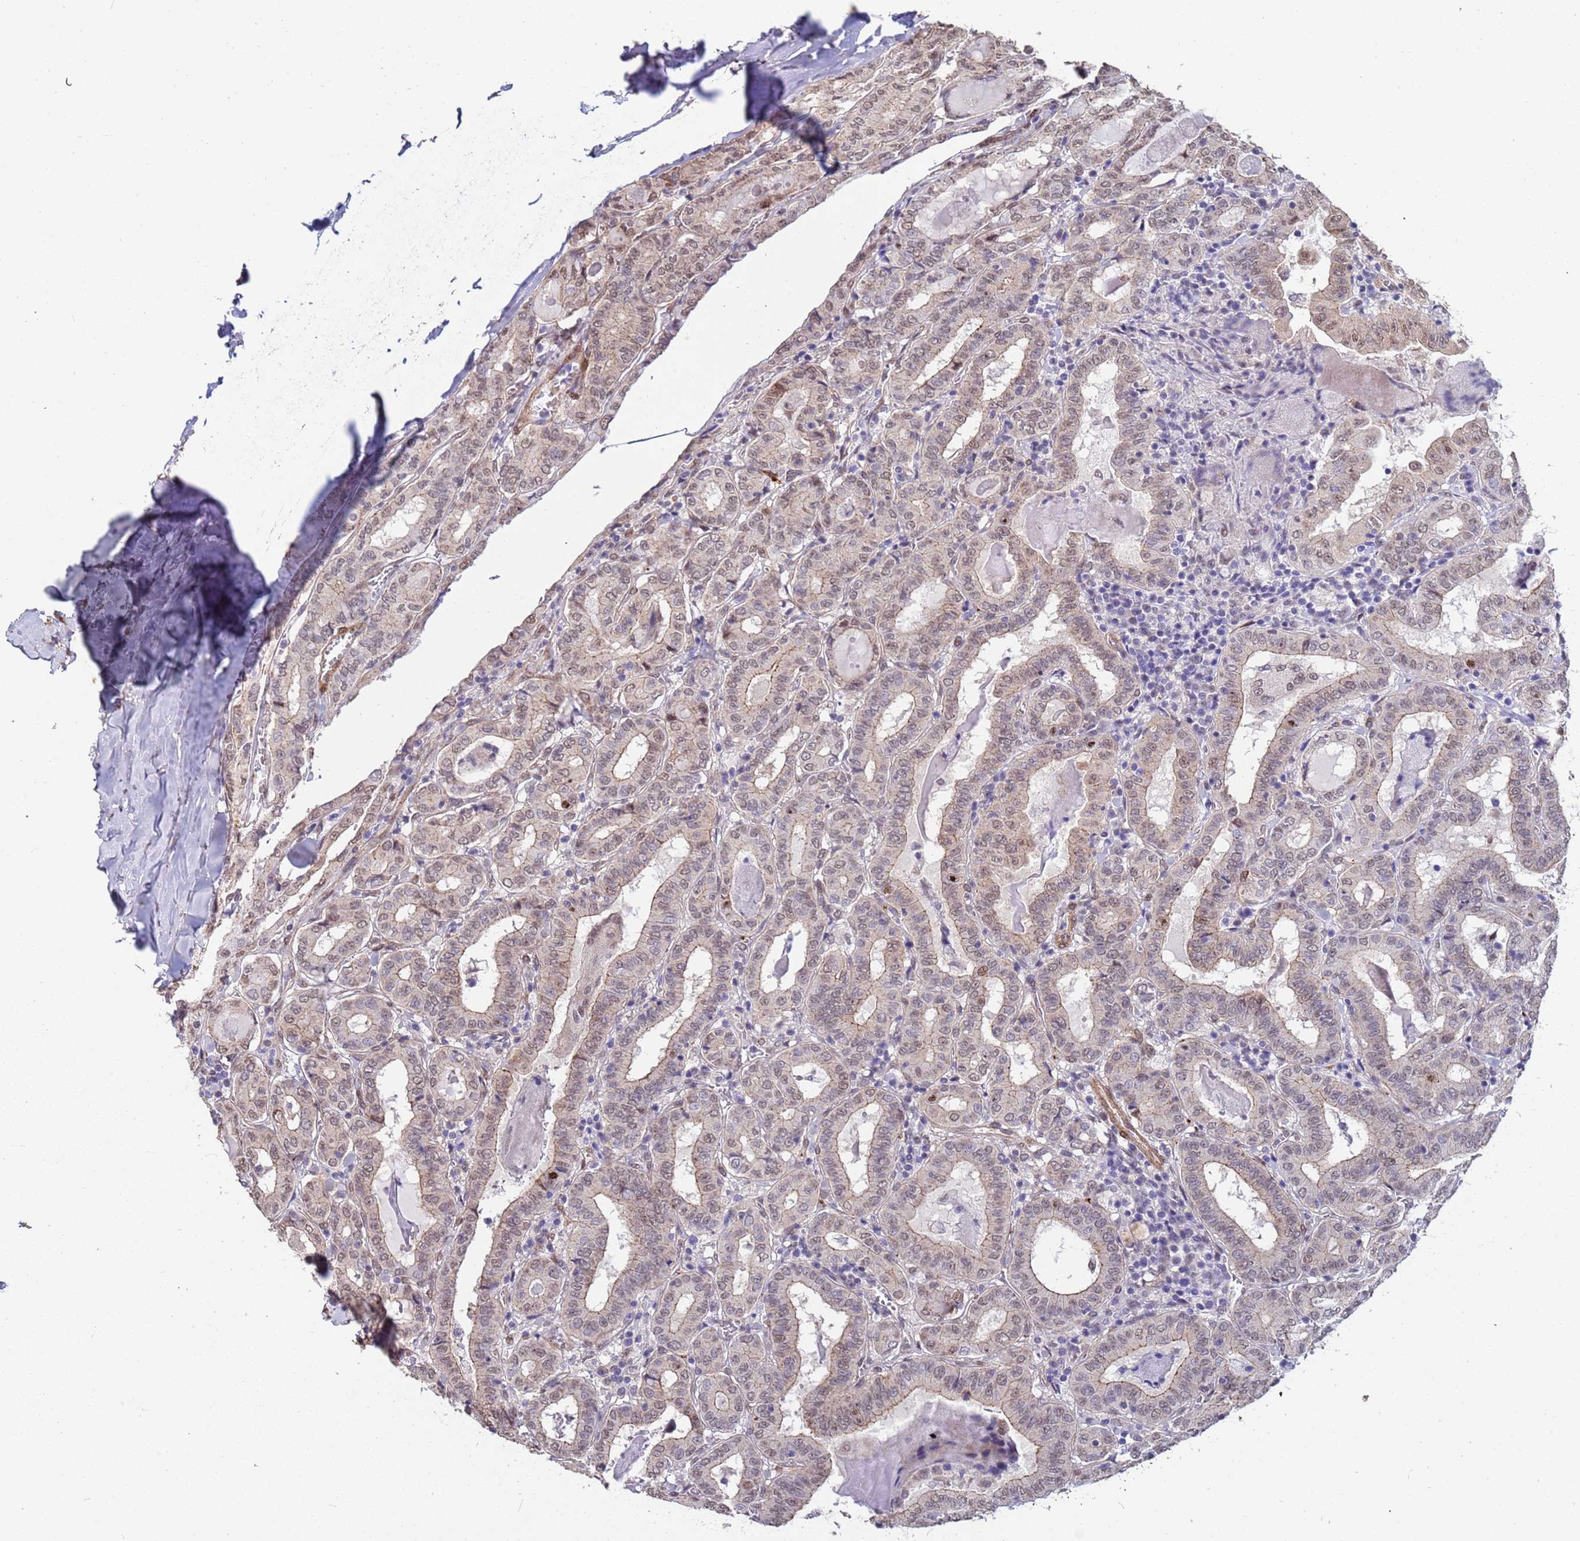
{"staining": {"intensity": "weak", "quantity": ">75%", "location": "nuclear"}, "tissue": "thyroid cancer", "cell_type": "Tumor cells", "image_type": "cancer", "snomed": [{"axis": "morphology", "description": "Papillary adenocarcinoma, NOS"}, {"axis": "topography", "description": "Thyroid gland"}], "caption": "Weak nuclear positivity for a protein is identified in approximately >75% of tumor cells of thyroid cancer (papillary adenocarcinoma) using immunohistochemistry (IHC).", "gene": "TRIP6", "patient": {"sex": "female", "age": 72}}